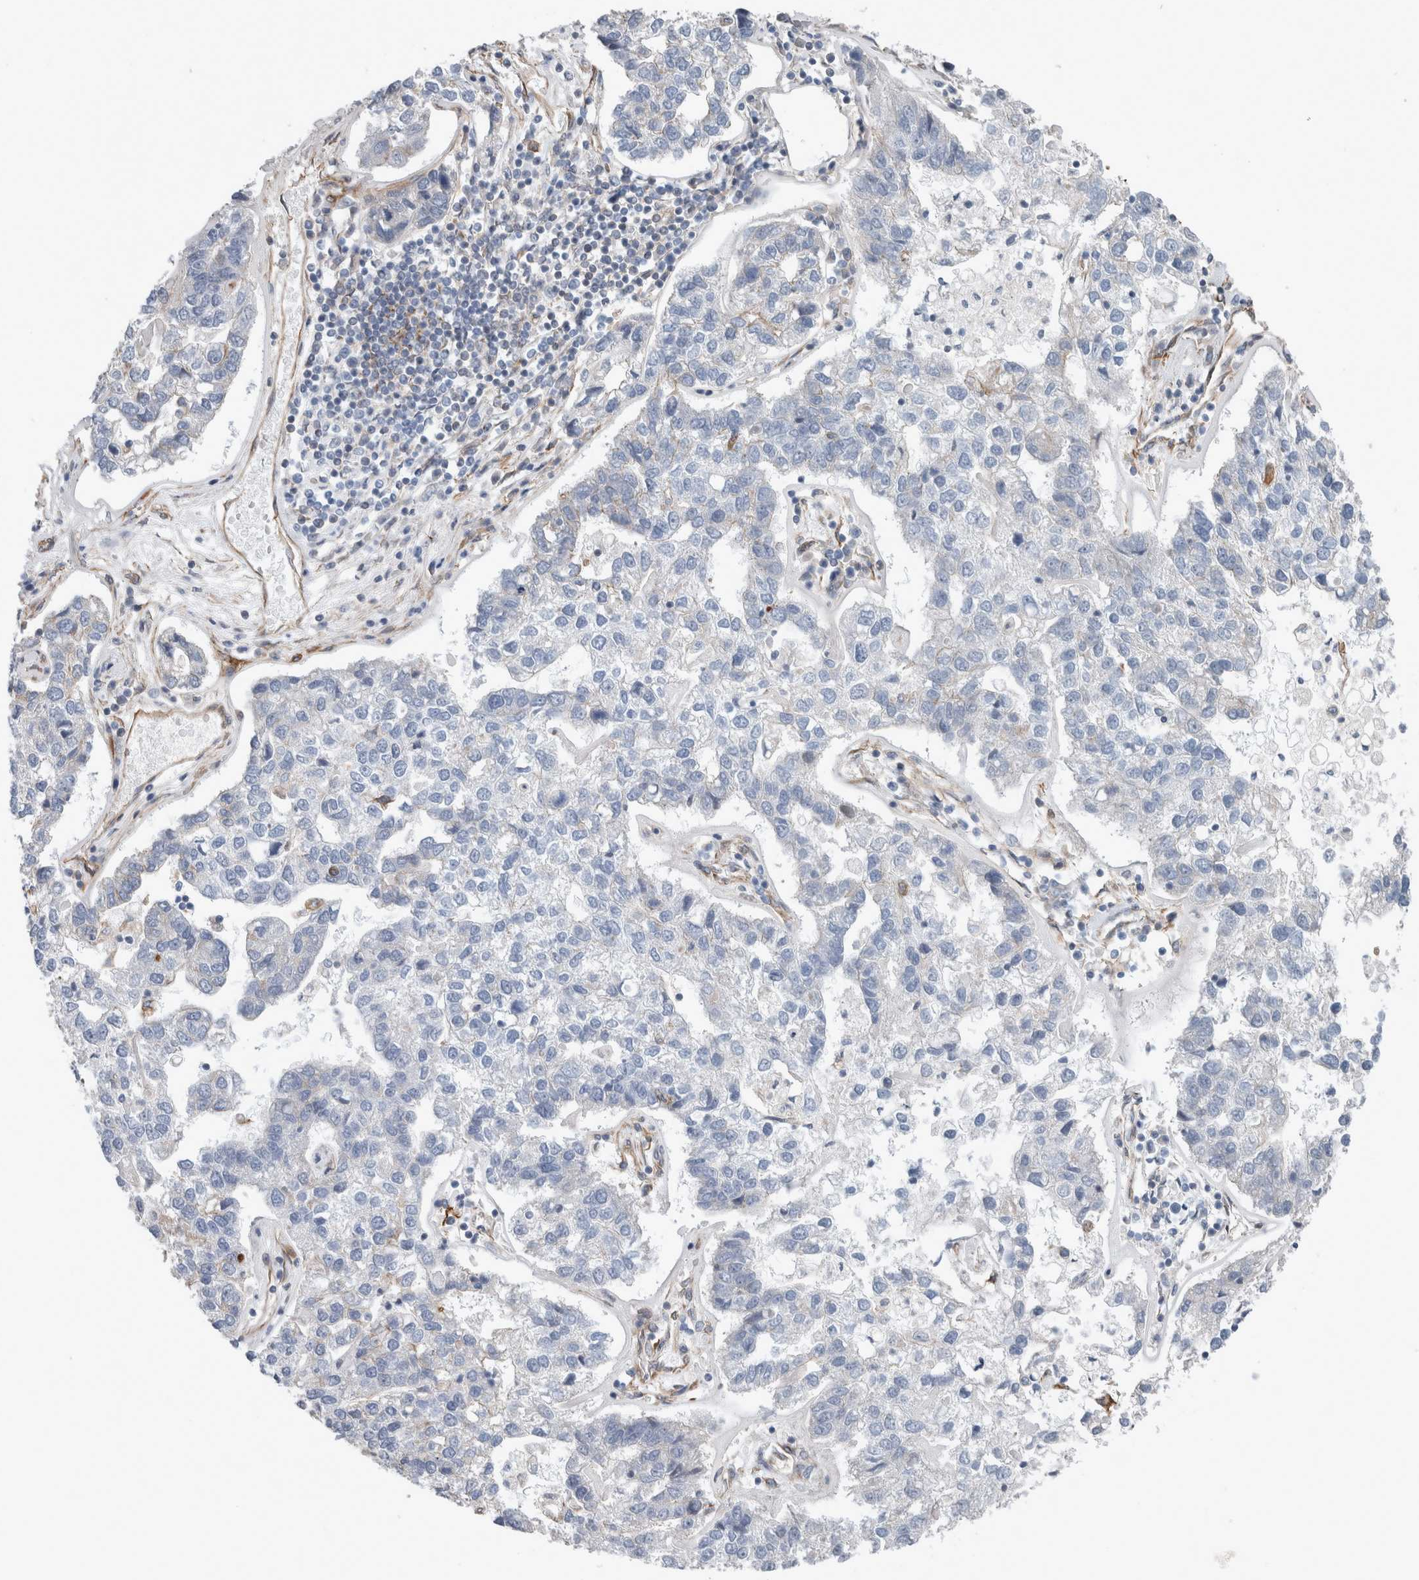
{"staining": {"intensity": "negative", "quantity": "none", "location": "none"}, "tissue": "pancreatic cancer", "cell_type": "Tumor cells", "image_type": "cancer", "snomed": [{"axis": "morphology", "description": "Adenocarcinoma, NOS"}, {"axis": "topography", "description": "Pancreas"}], "caption": "This is an IHC image of pancreatic cancer. There is no positivity in tumor cells.", "gene": "PLEC", "patient": {"sex": "female", "age": 61}}